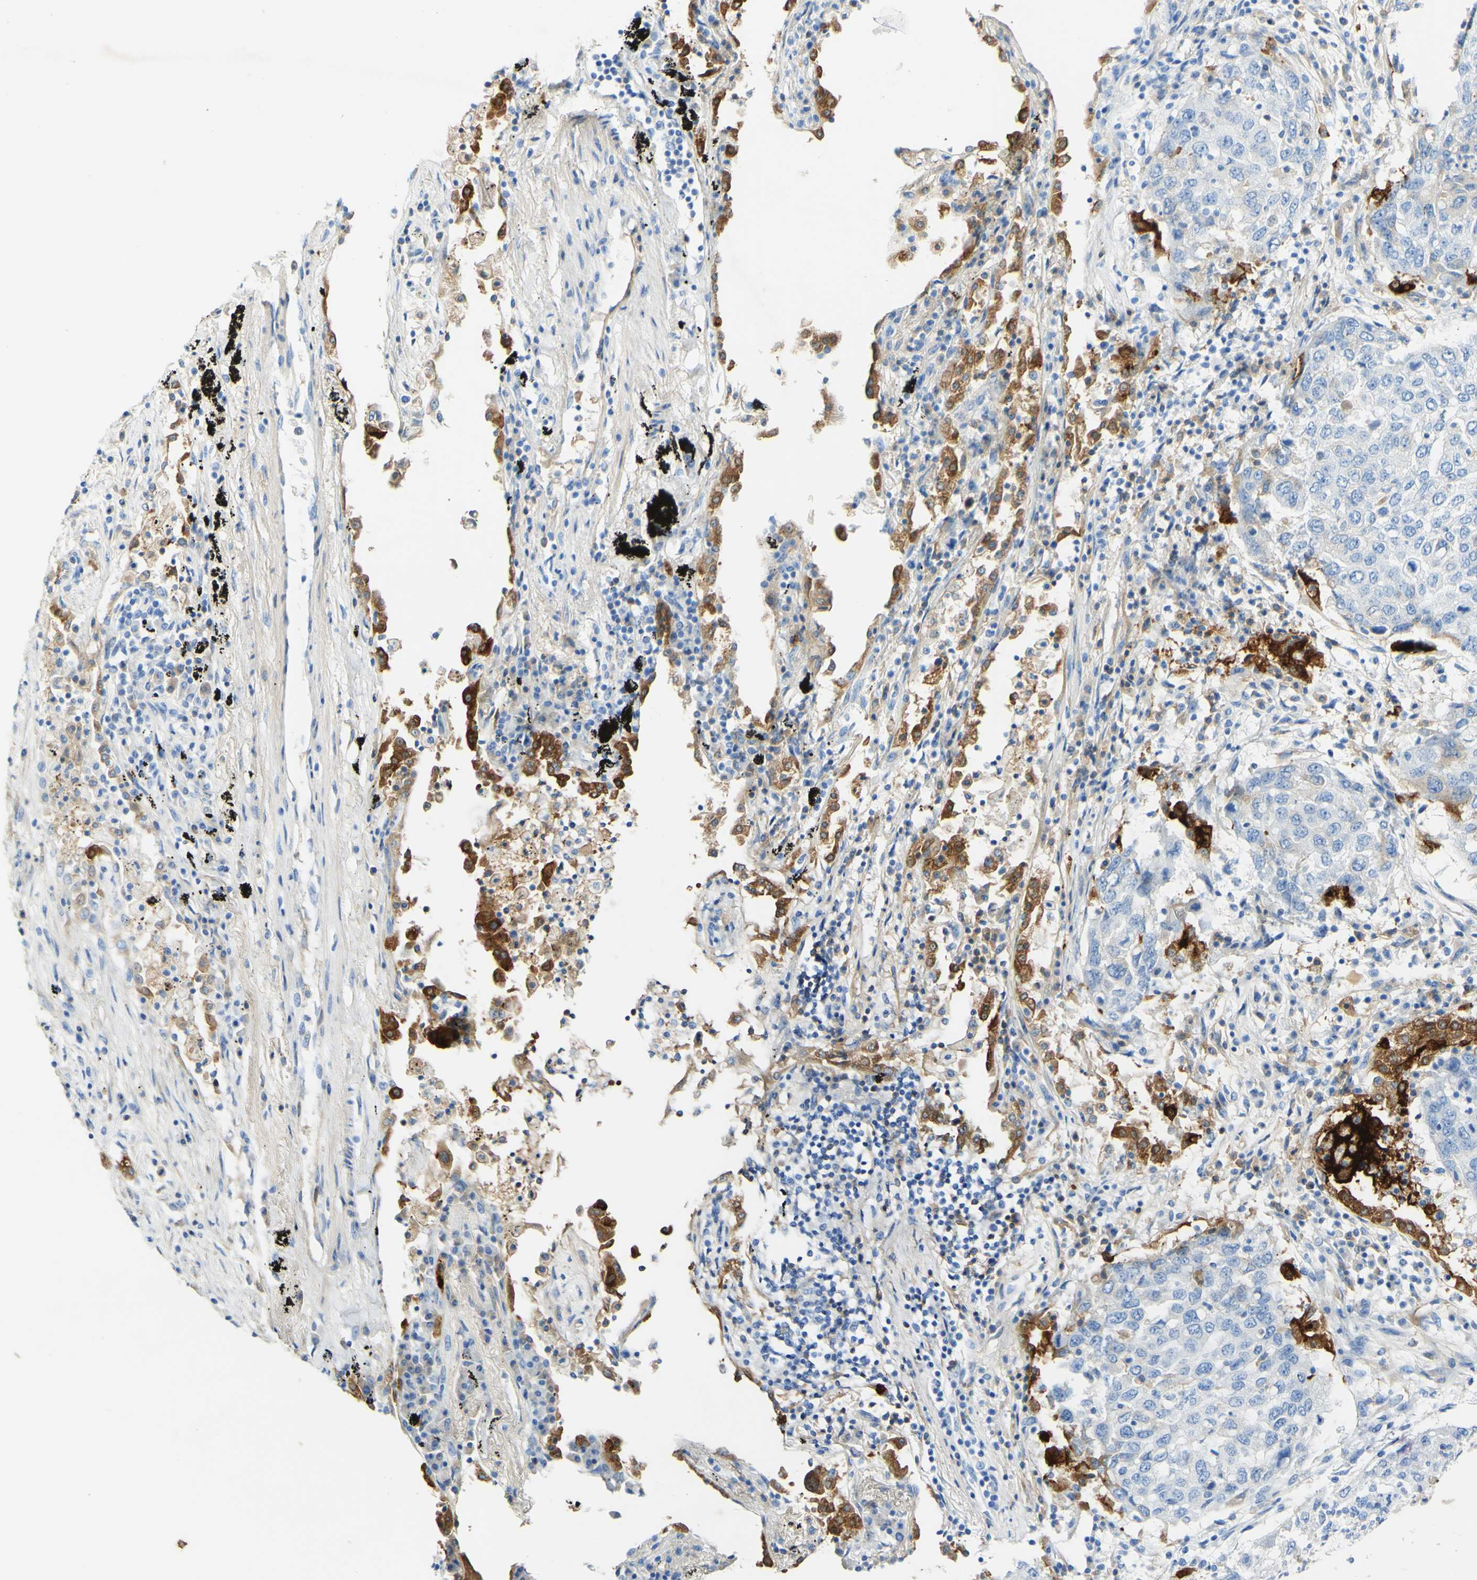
{"staining": {"intensity": "strong", "quantity": "<25%", "location": "cytoplasmic/membranous"}, "tissue": "lung cancer", "cell_type": "Tumor cells", "image_type": "cancer", "snomed": [{"axis": "morphology", "description": "Squamous cell carcinoma, NOS"}, {"axis": "topography", "description": "Lung"}], "caption": "A micrograph of lung cancer (squamous cell carcinoma) stained for a protein displays strong cytoplasmic/membranous brown staining in tumor cells. Ihc stains the protein in brown and the nuclei are stained blue.", "gene": "PIGR", "patient": {"sex": "female", "age": 63}}